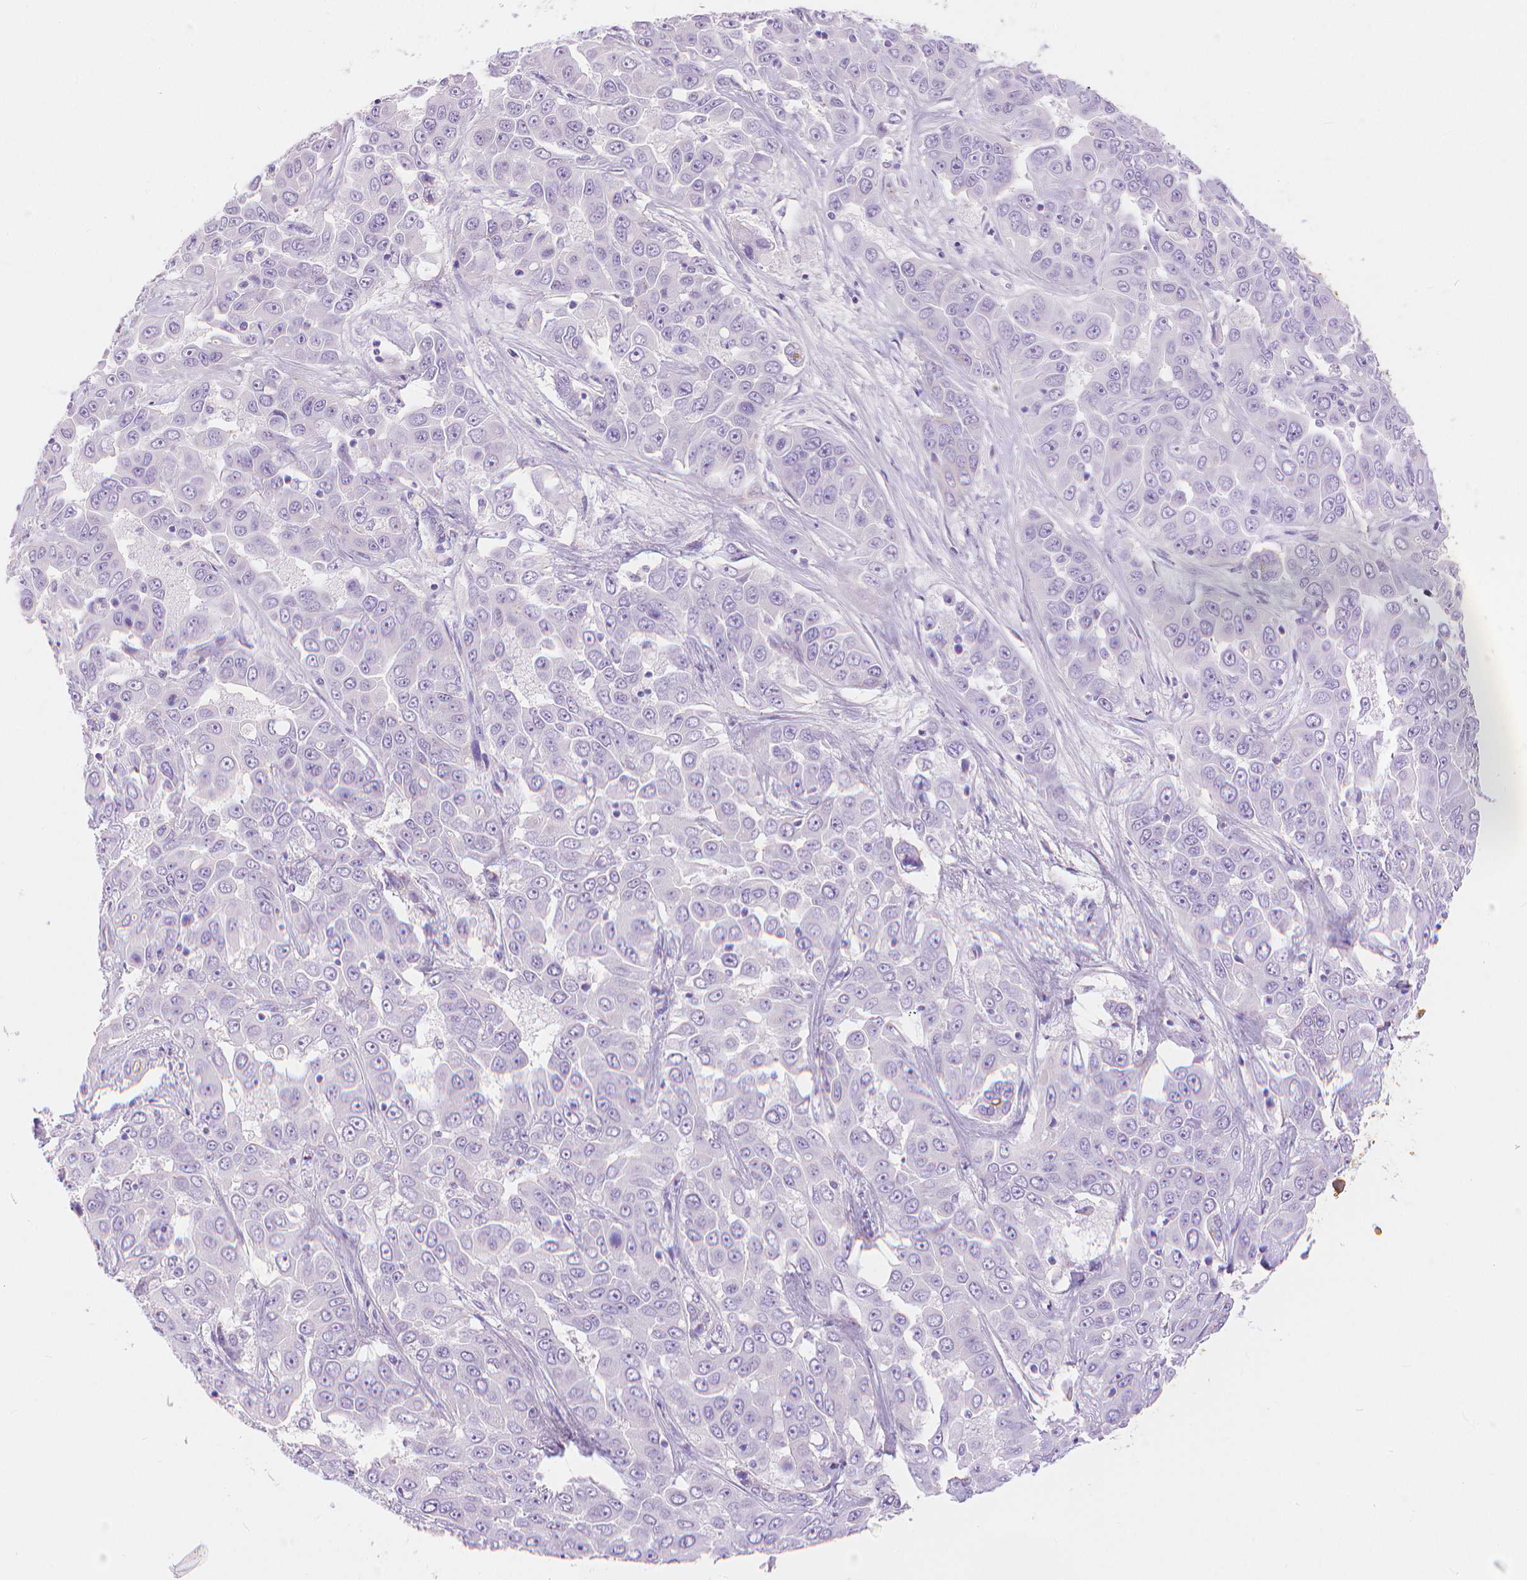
{"staining": {"intensity": "negative", "quantity": "none", "location": "none"}, "tissue": "liver cancer", "cell_type": "Tumor cells", "image_type": "cancer", "snomed": [{"axis": "morphology", "description": "Cholangiocarcinoma"}, {"axis": "topography", "description": "Liver"}], "caption": "Tumor cells show no significant staining in cholangiocarcinoma (liver).", "gene": "SLC27A5", "patient": {"sex": "female", "age": 52}}